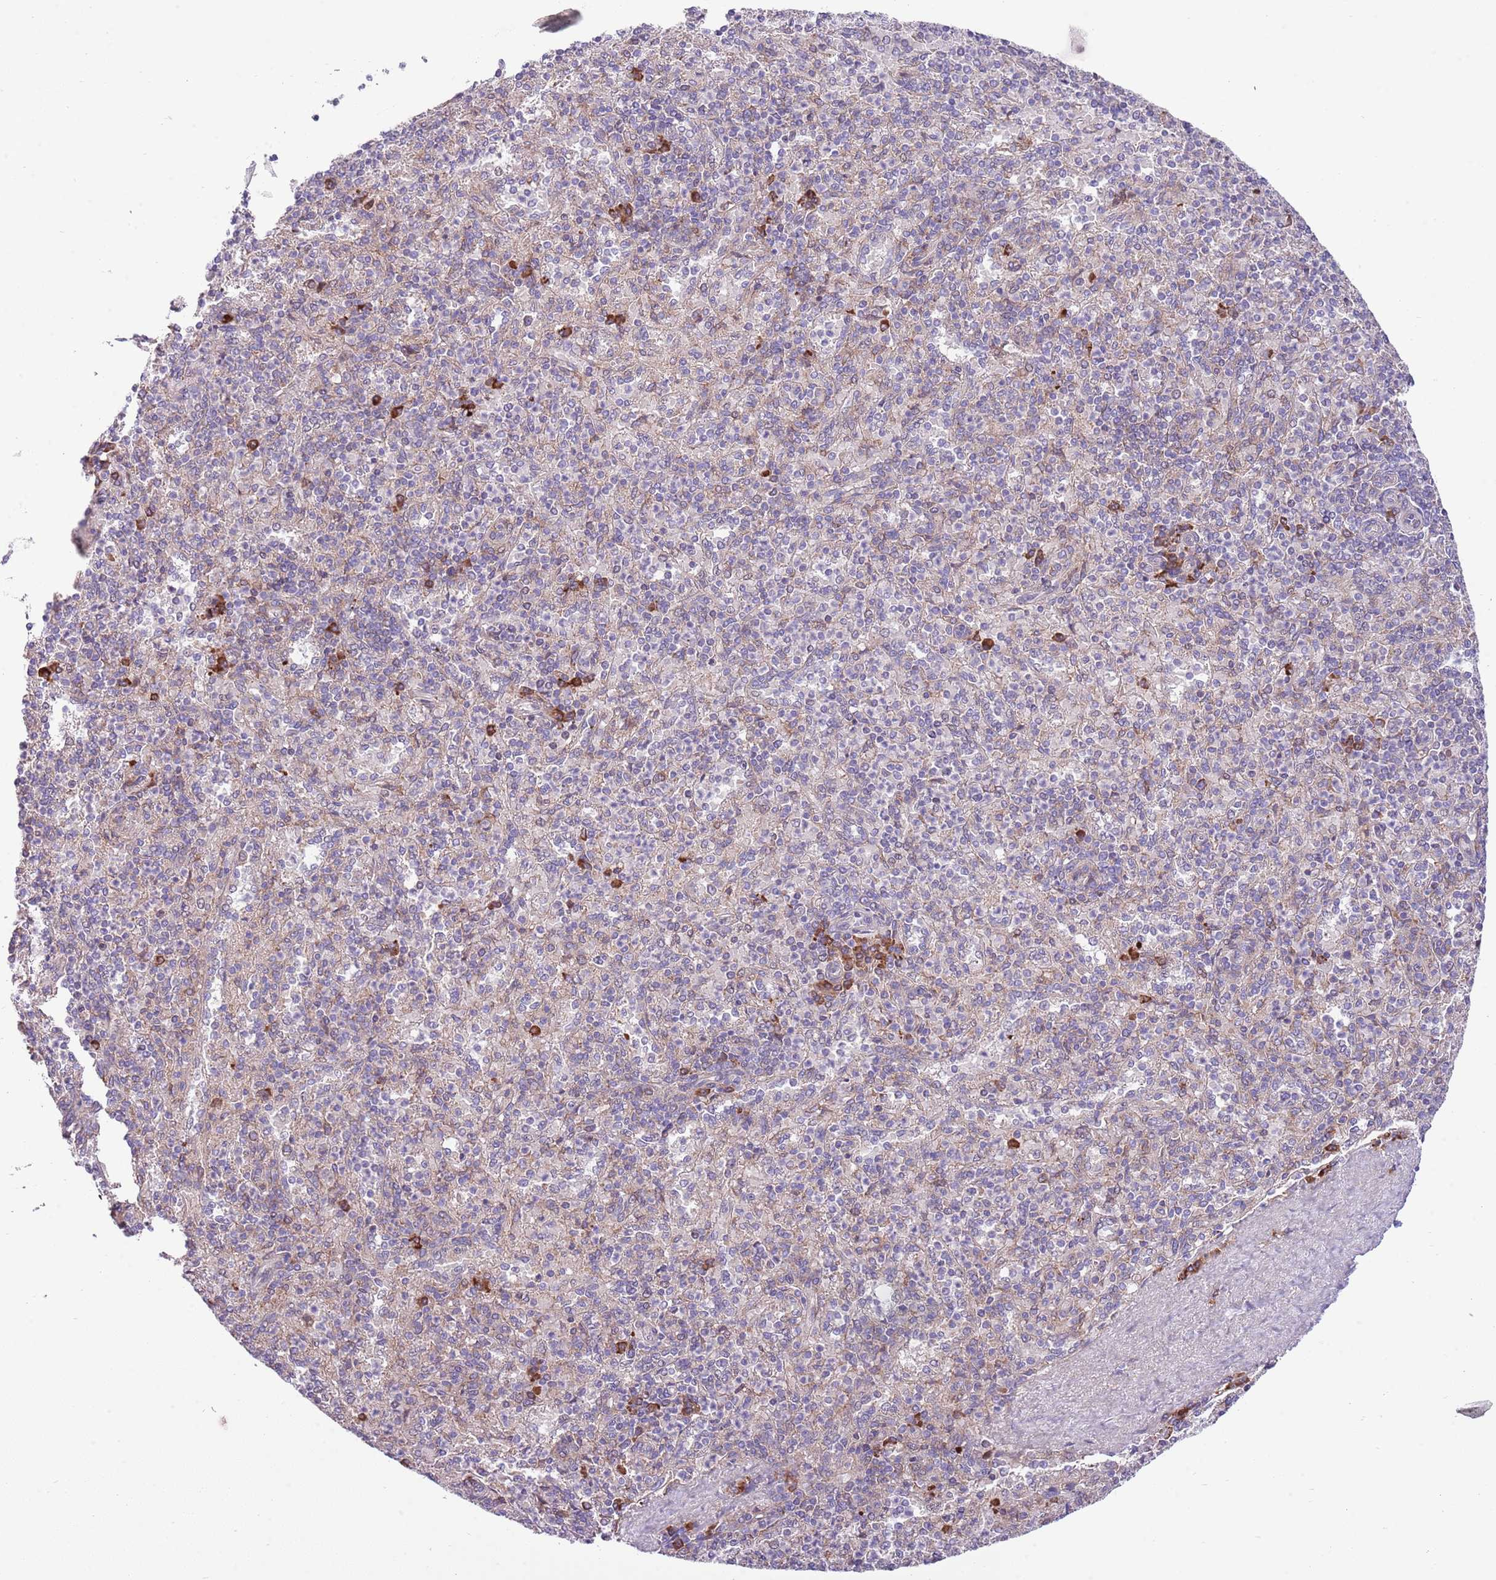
{"staining": {"intensity": "moderate", "quantity": "<25%", "location": "cytoplasmic/membranous"}, "tissue": "spleen", "cell_type": "Cells in red pulp", "image_type": "normal", "snomed": [{"axis": "morphology", "description": "Normal tissue, NOS"}, {"axis": "topography", "description": "Spleen"}], "caption": "Brown immunohistochemical staining in benign spleen shows moderate cytoplasmic/membranous positivity in about <25% of cells in red pulp.", "gene": "DAND5", "patient": {"sex": "male", "age": 82}}